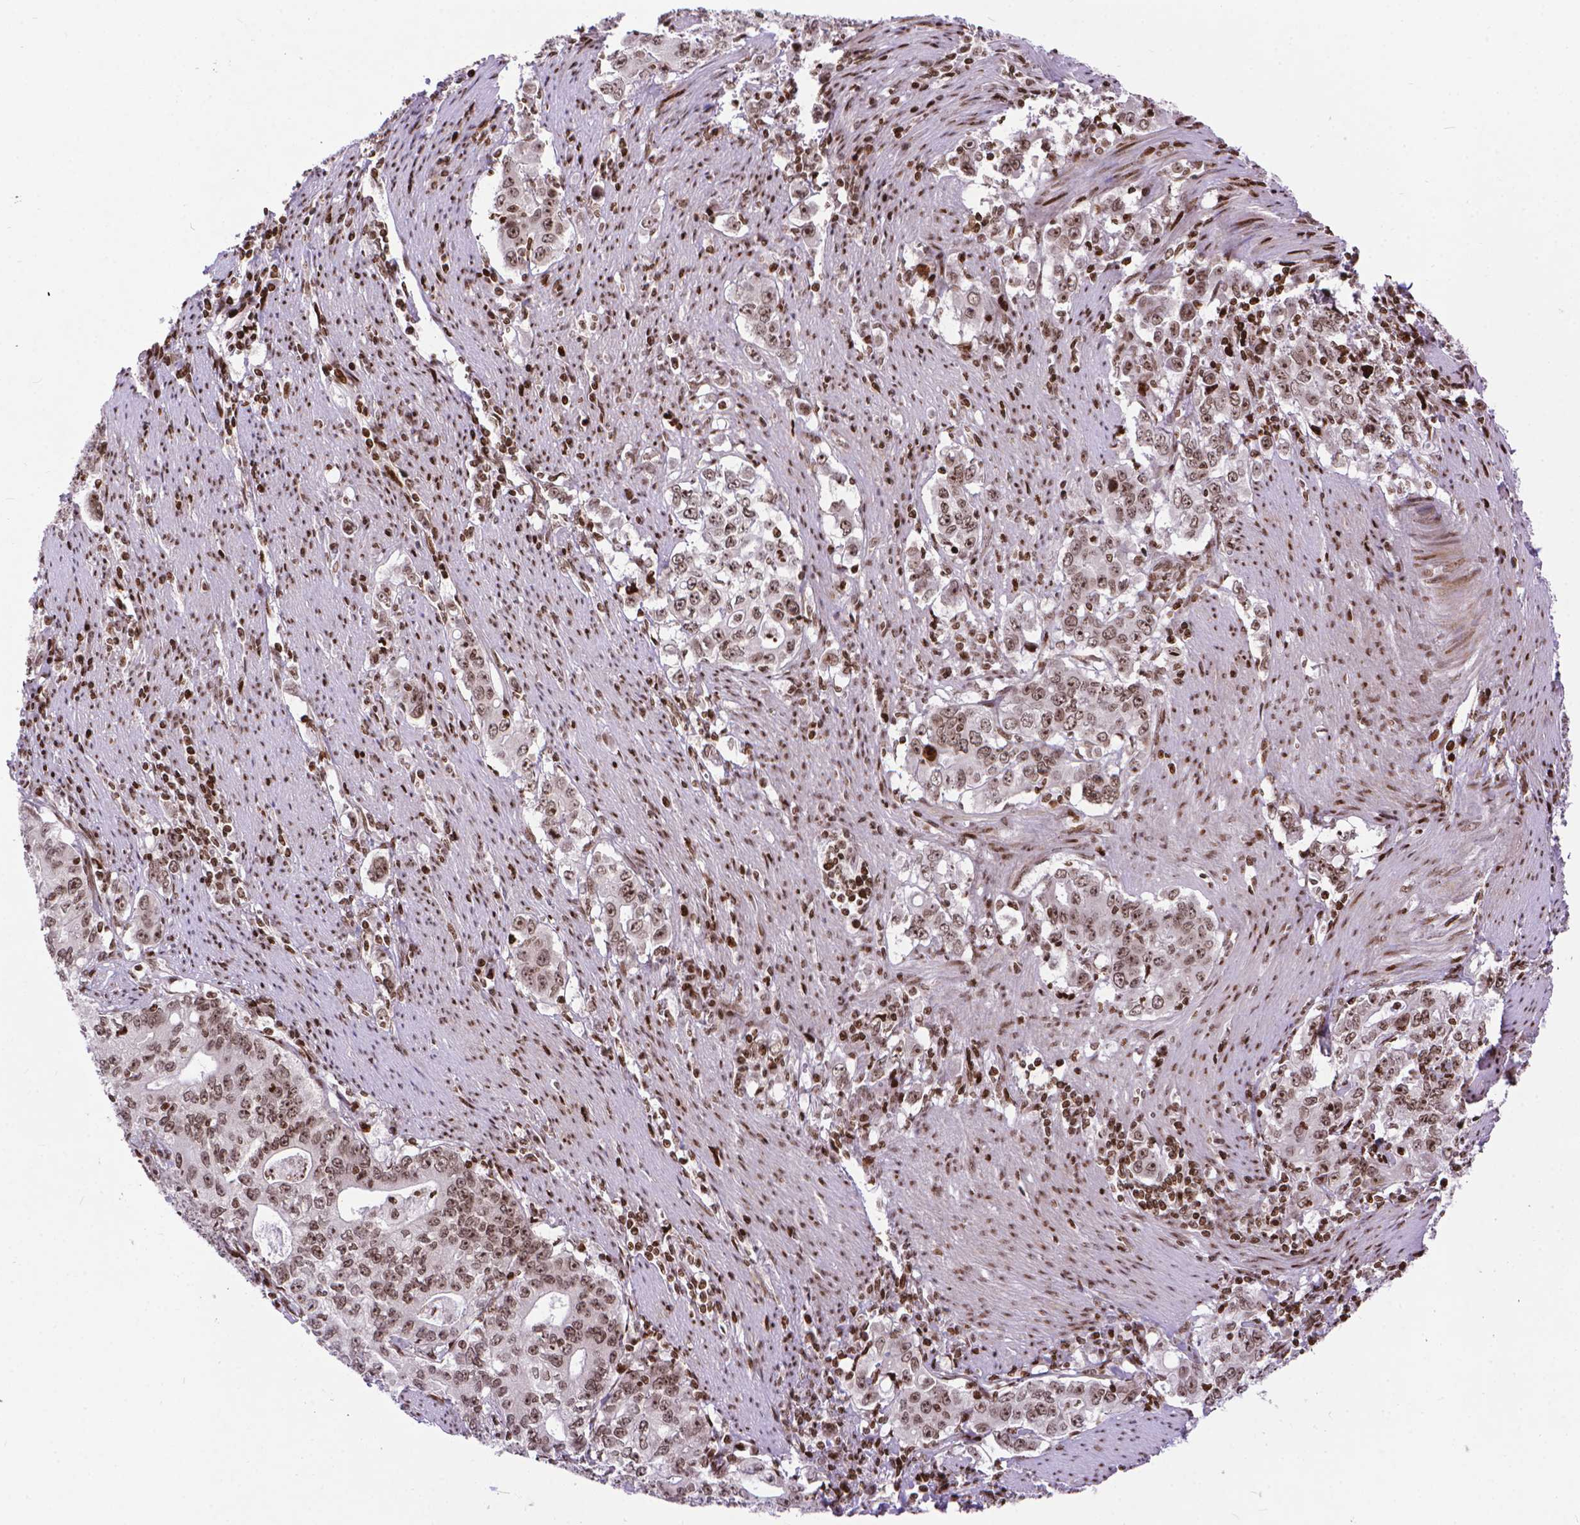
{"staining": {"intensity": "moderate", "quantity": ">75%", "location": "cytoplasmic/membranous,nuclear"}, "tissue": "stomach cancer", "cell_type": "Tumor cells", "image_type": "cancer", "snomed": [{"axis": "morphology", "description": "Adenocarcinoma, NOS"}, {"axis": "topography", "description": "Stomach, lower"}], "caption": "A high-resolution micrograph shows immunohistochemistry (IHC) staining of stomach adenocarcinoma, which demonstrates moderate cytoplasmic/membranous and nuclear expression in approximately >75% of tumor cells.", "gene": "AMER1", "patient": {"sex": "female", "age": 72}}